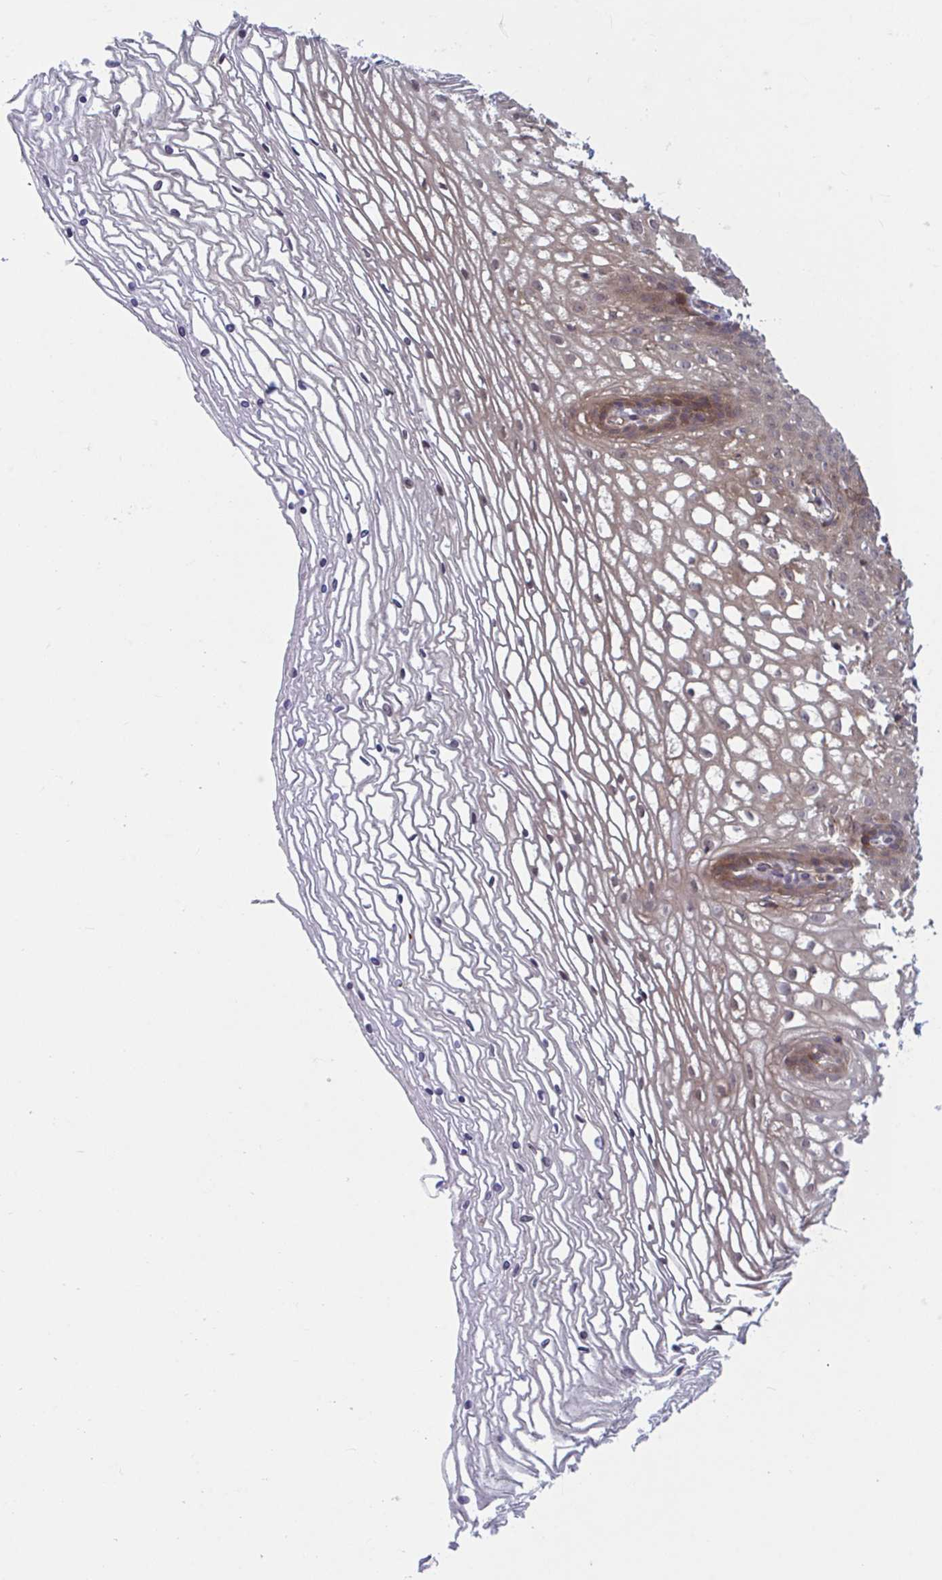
{"staining": {"intensity": "moderate", "quantity": ">75%", "location": "cytoplasmic/membranous"}, "tissue": "cervix", "cell_type": "Glandular cells", "image_type": "normal", "snomed": [{"axis": "morphology", "description": "Normal tissue, NOS"}, {"axis": "topography", "description": "Cervix"}], "caption": "Glandular cells demonstrate moderate cytoplasmic/membranous staining in about >75% of cells in benign cervix.", "gene": "LMNTD2", "patient": {"sex": "female", "age": 36}}